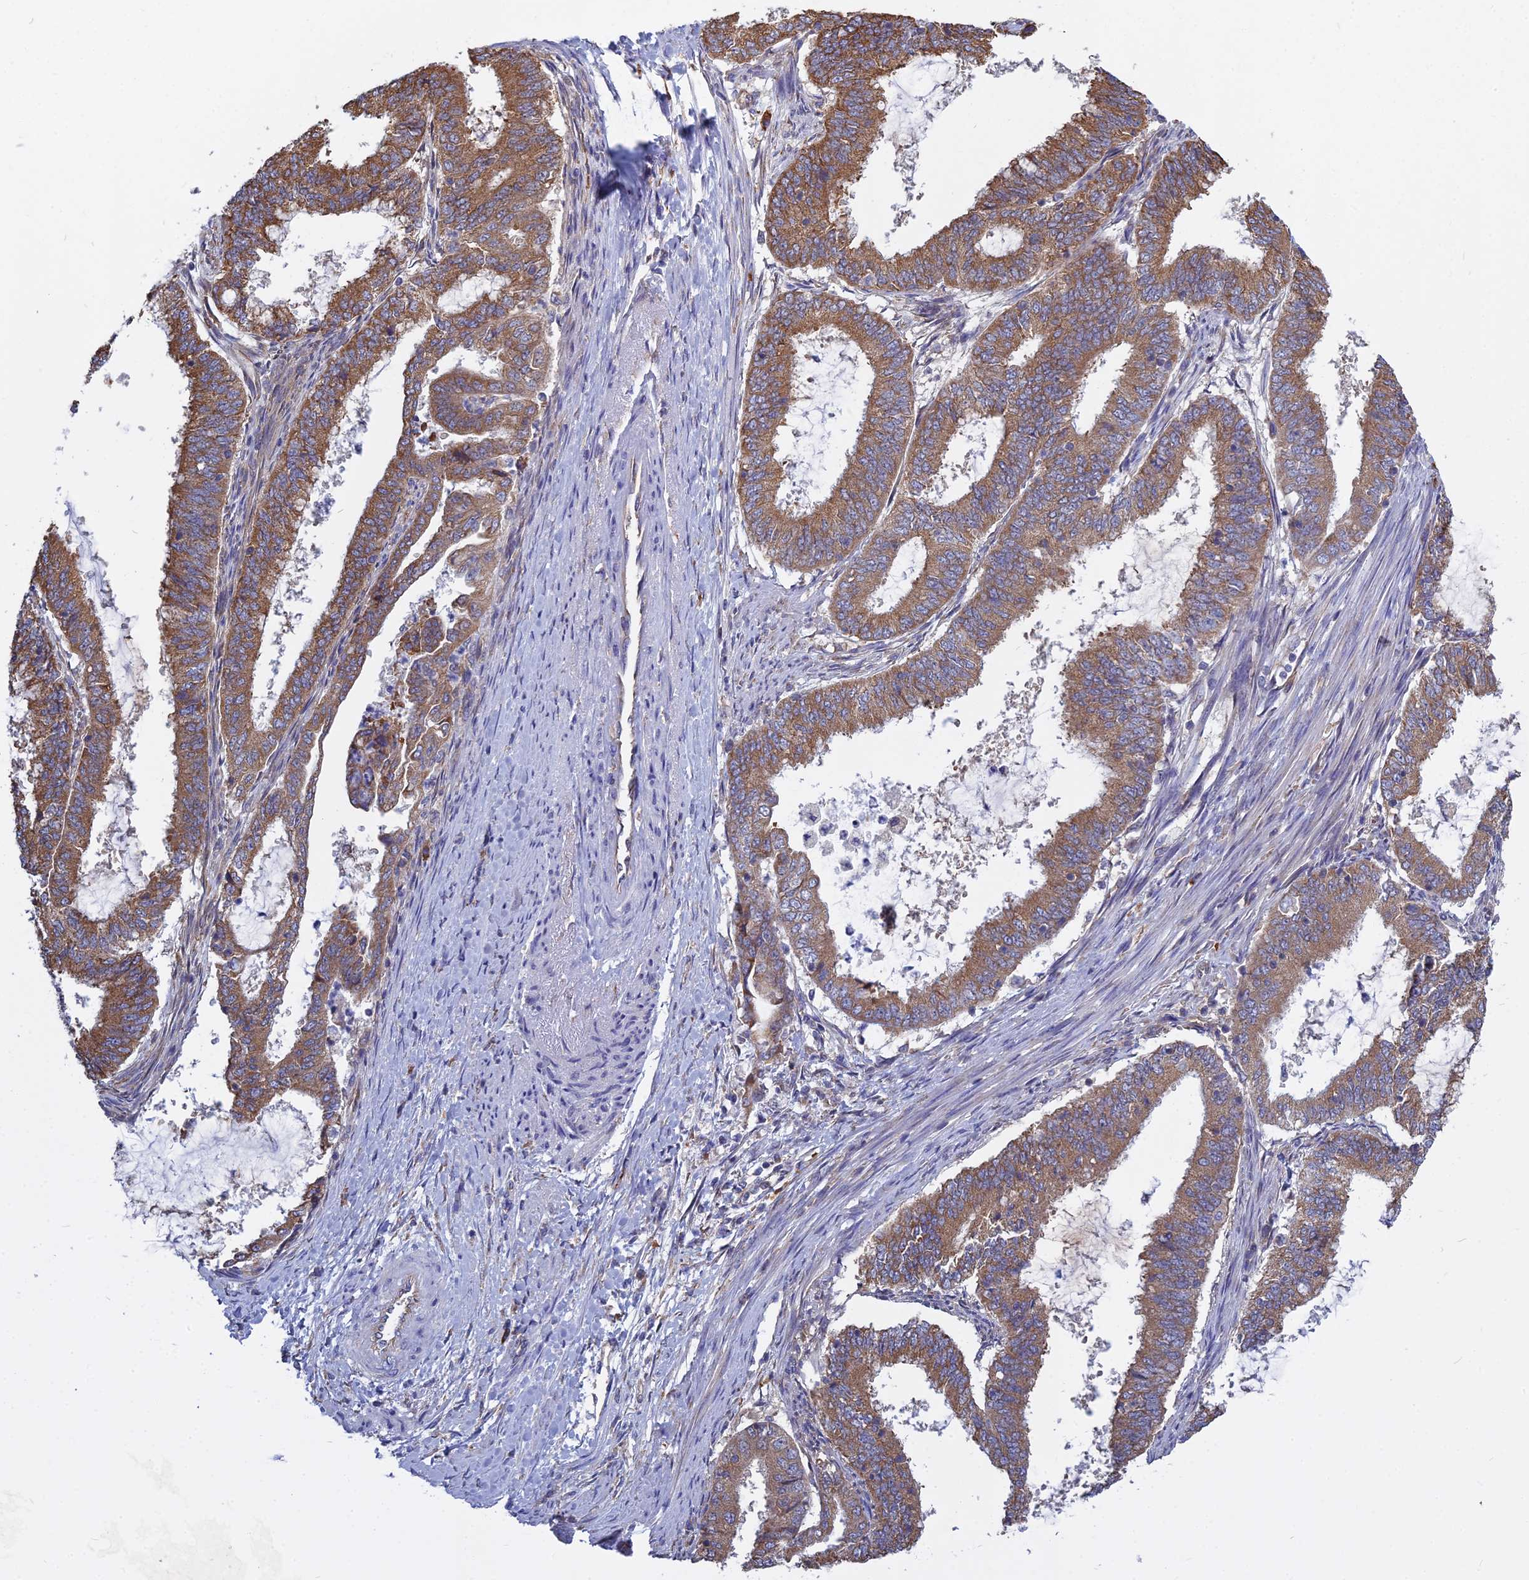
{"staining": {"intensity": "moderate", "quantity": ">75%", "location": "cytoplasmic/membranous"}, "tissue": "endometrial cancer", "cell_type": "Tumor cells", "image_type": "cancer", "snomed": [{"axis": "morphology", "description": "Adenocarcinoma, NOS"}, {"axis": "topography", "description": "Endometrium"}], "caption": "IHC of endometrial cancer (adenocarcinoma) demonstrates medium levels of moderate cytoplasmic/membranous positivity in about >75% of tumor cells. Nuclei are stained in blue.", "gene": "KIAA1143", "patient": {"sex": "female", "age": 51}}